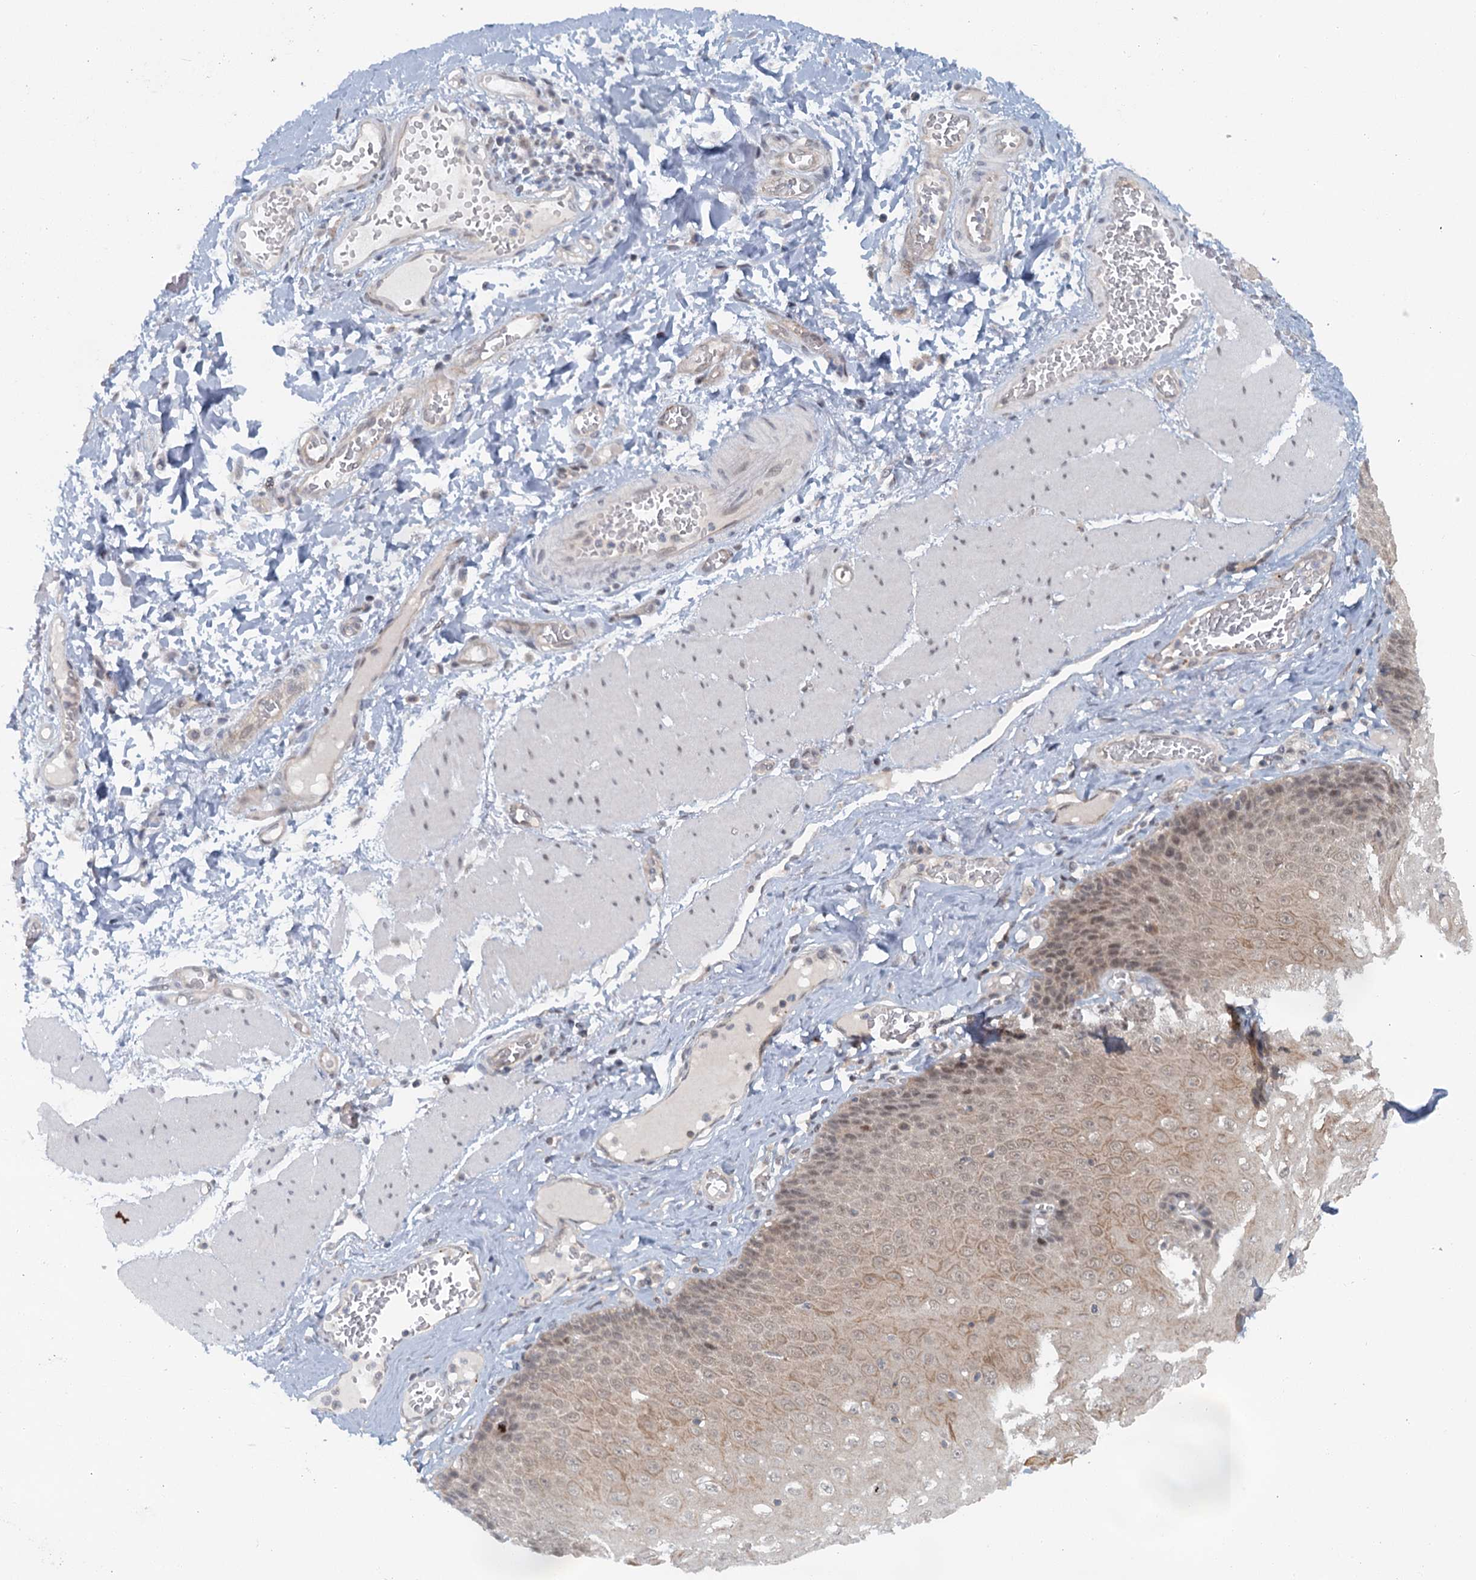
{"staining": {"intensity": "moderate", "quantity": "25%-75%", "location": "cytoplasmic/membranous,nuclear"}, "tissue": "esophagus", "cell_type": "Squamous epithelial cells", "image_type": "normal", "snomed": [{"axis": "morphology", "description": "Normal tissue, NOS"}, {"axis": "topography", "description": "Esophagus"}], "caption": "Protein expression by immunohistochemistry reveals moderate cytoplasmic/membranous,nuclear positivity in approximately 25%-75% of squamous epithelial cells in unremarkable esophagus.", "gene": "TAS2R42", "patient": {"sex": "male", "age": 60}}